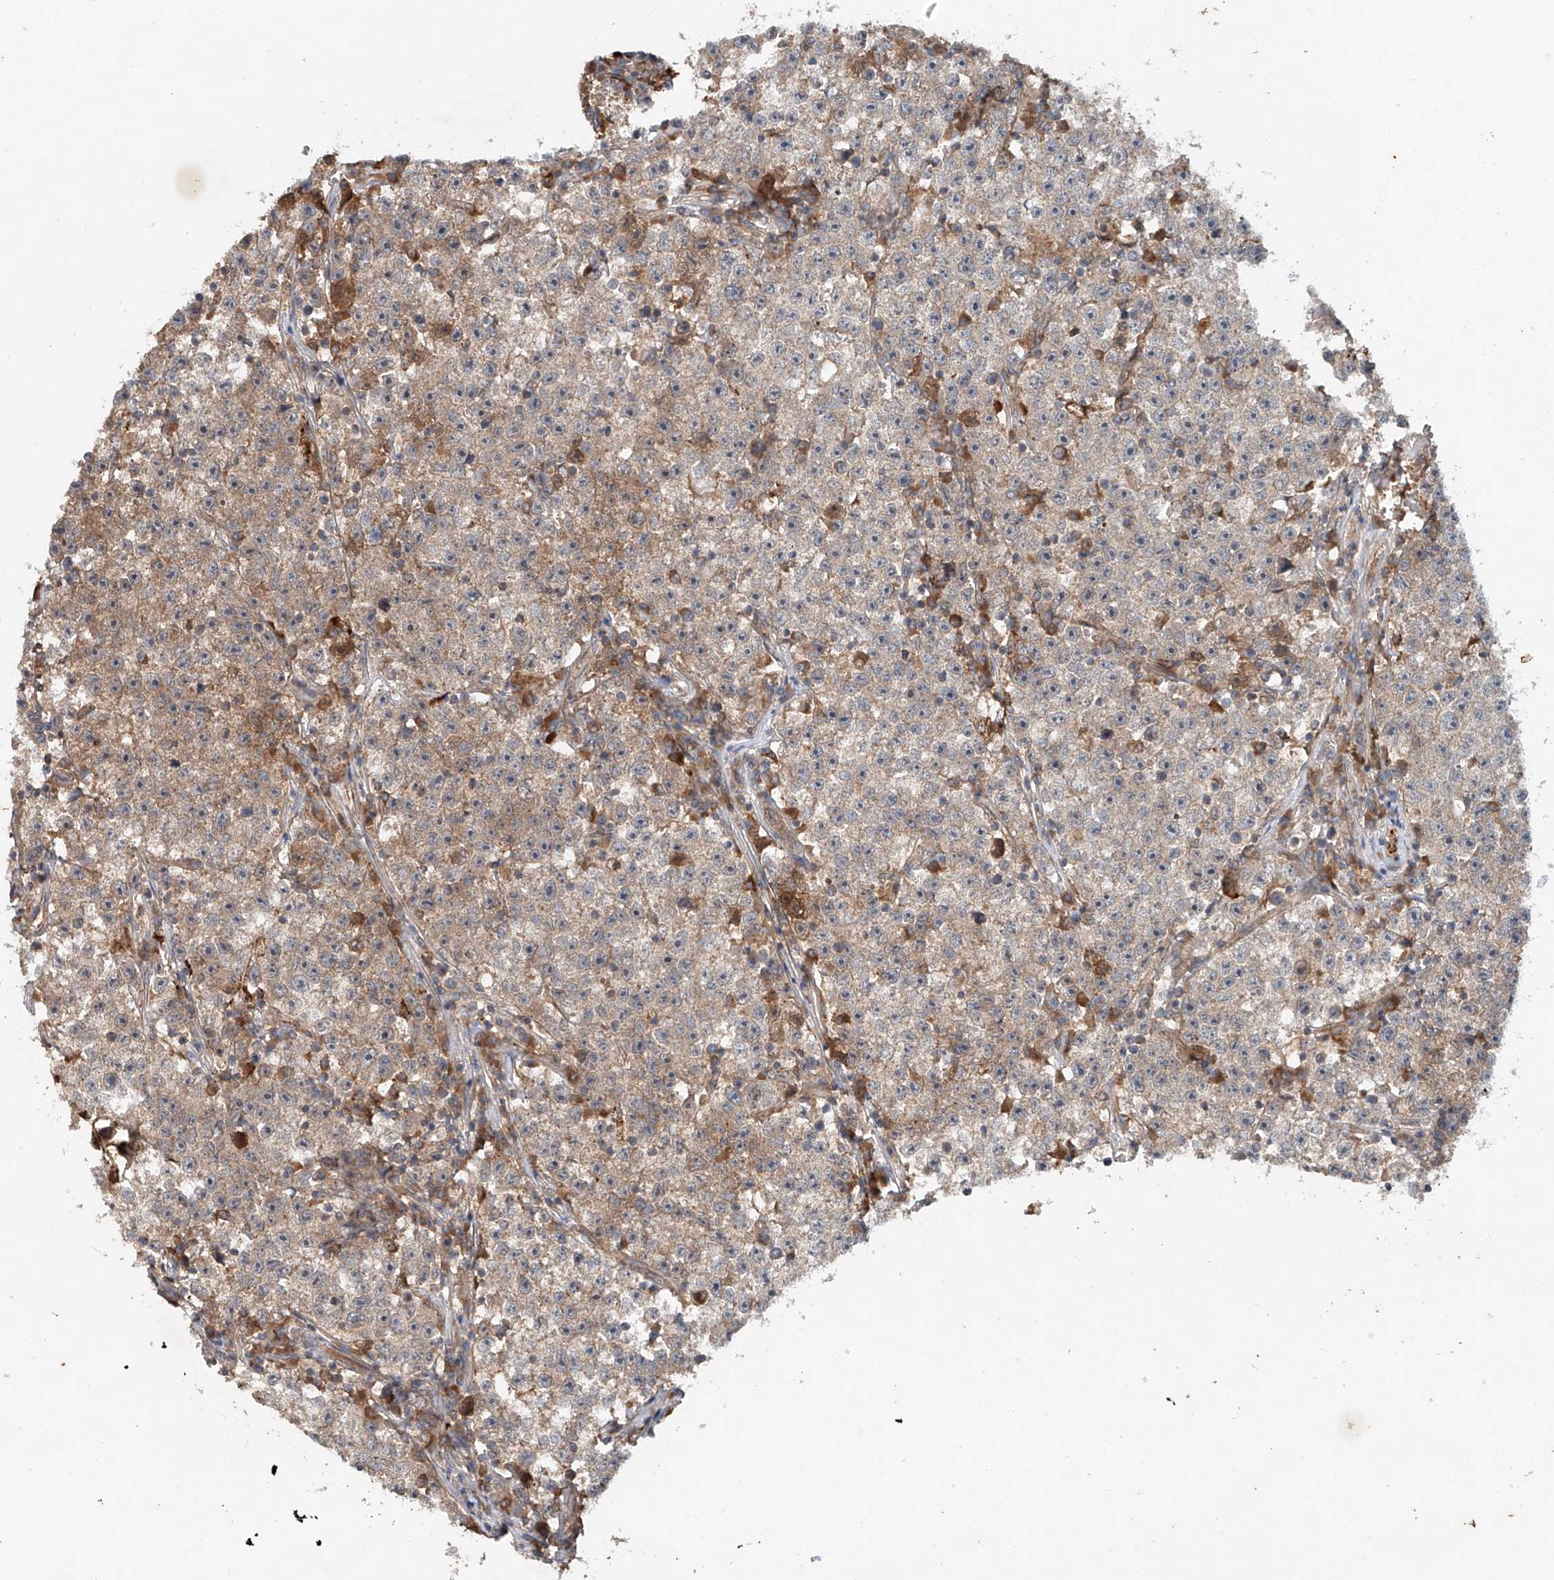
{"staining": {"intensity": "weak", "quantity": "25%-75%", "location": "cytoplasmic/membranous"}, "tissue": "testis cancer", "cell_type": "Tumor cells", "image_type": "cancer", "snomed": [{"axis": "morphology", "description": "Seminoma, NOS"}, {"axis": "topography", "description": "Testis"}], "caption": "Human seminoma (testis) stained with a protein marker shows weak staining in tumor cells.", "gene": "IER5", "patient": {"sex": "male", "age": 22}}